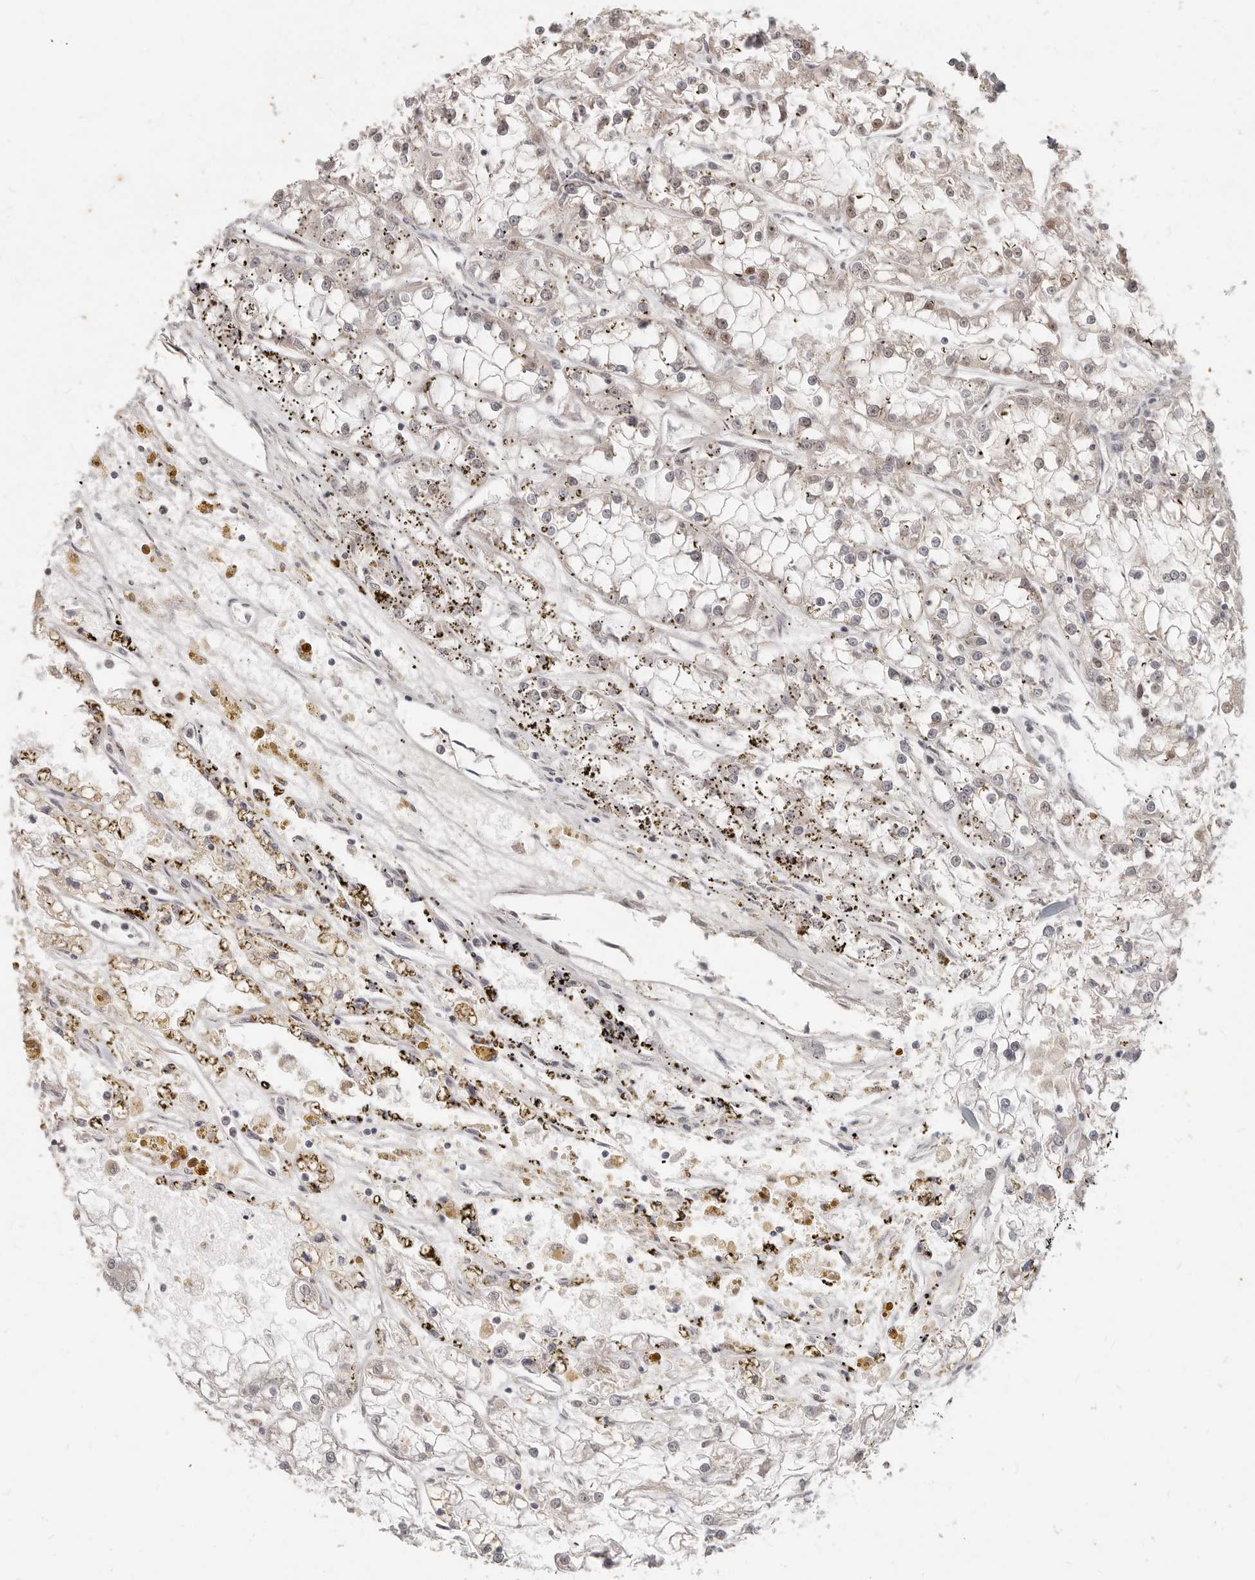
{"staining": {"intensity": "negative", "quantity": "none", "location": "none"}, "tissue": "renal cancer", "cell_type": "Tumor cells", "image_type": "cancer", "snomed": [{"axis": "morphology", "description": "Adenocarcinoma, NOS"}, {"axis": "topography", "description": "Kidney"}], "caption": "Immunohistochemistry (IHC) of renal cancer exhibits no positivity in tumor cells.", "gene": "RFC2", "patient": {"sex": "female", "age": 52}}